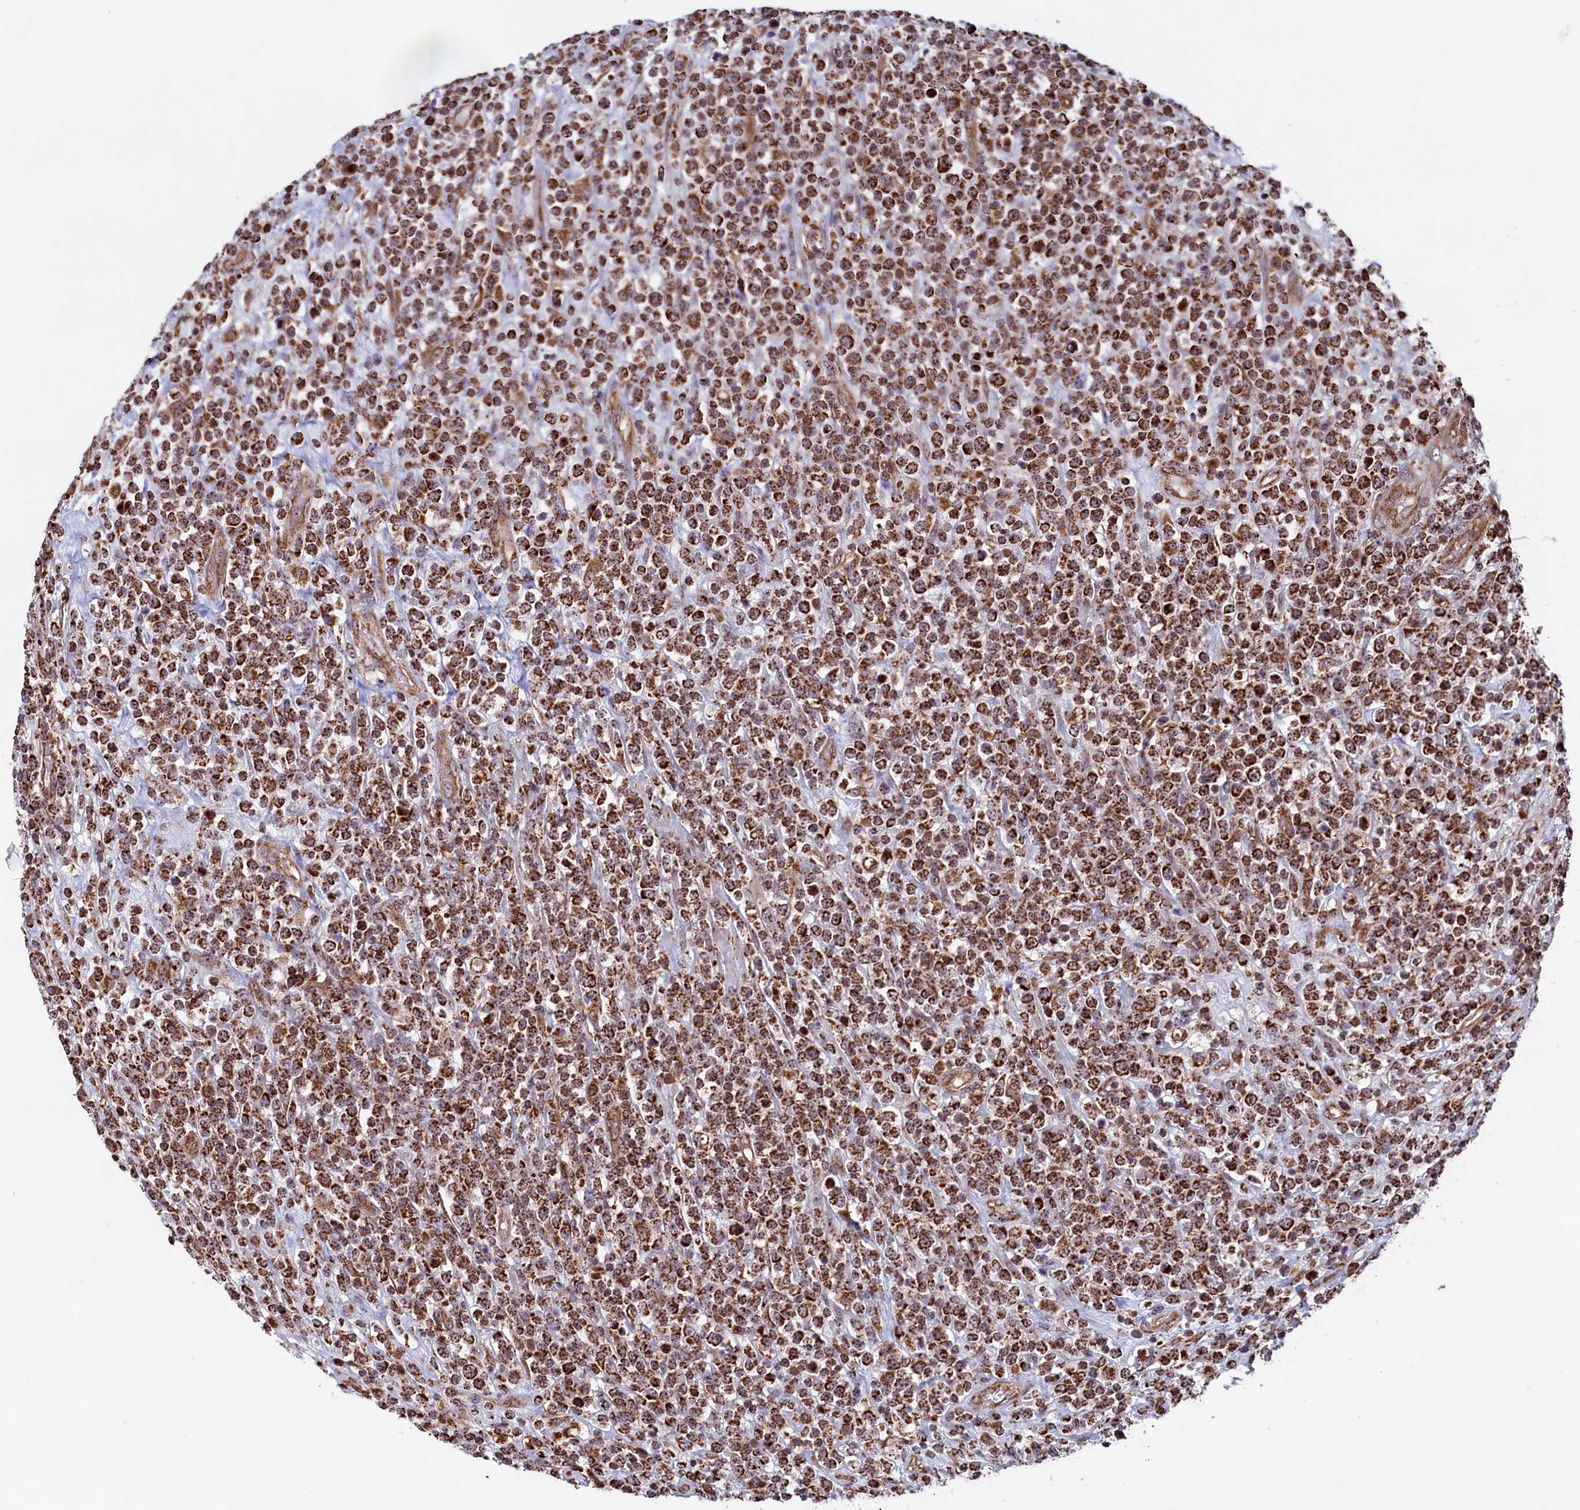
{"staining": {"intensity": "strong", "quantity": ">75%", "location": "cytoplasmic/membranous"}, "tissue": "lymphoma", "cell_type": "Tumor cells", "image_type": "cancer", "snomed": [{"axis": "morphology", "description": "Malignant lymphoma, non-Hodgkin's type, High grade"}, {"axis": "topography", "description": "Colon"}], "caption": "A high amount of strong cytoplasmic/membranous staining is identified in about >75% of tumor cells in lymphoma tissue. The protein of interest is shown in brown color, while the nuclei are stained blue.", "gene": "UBE3B", "patient": {"sex": "female", "age": 53}}